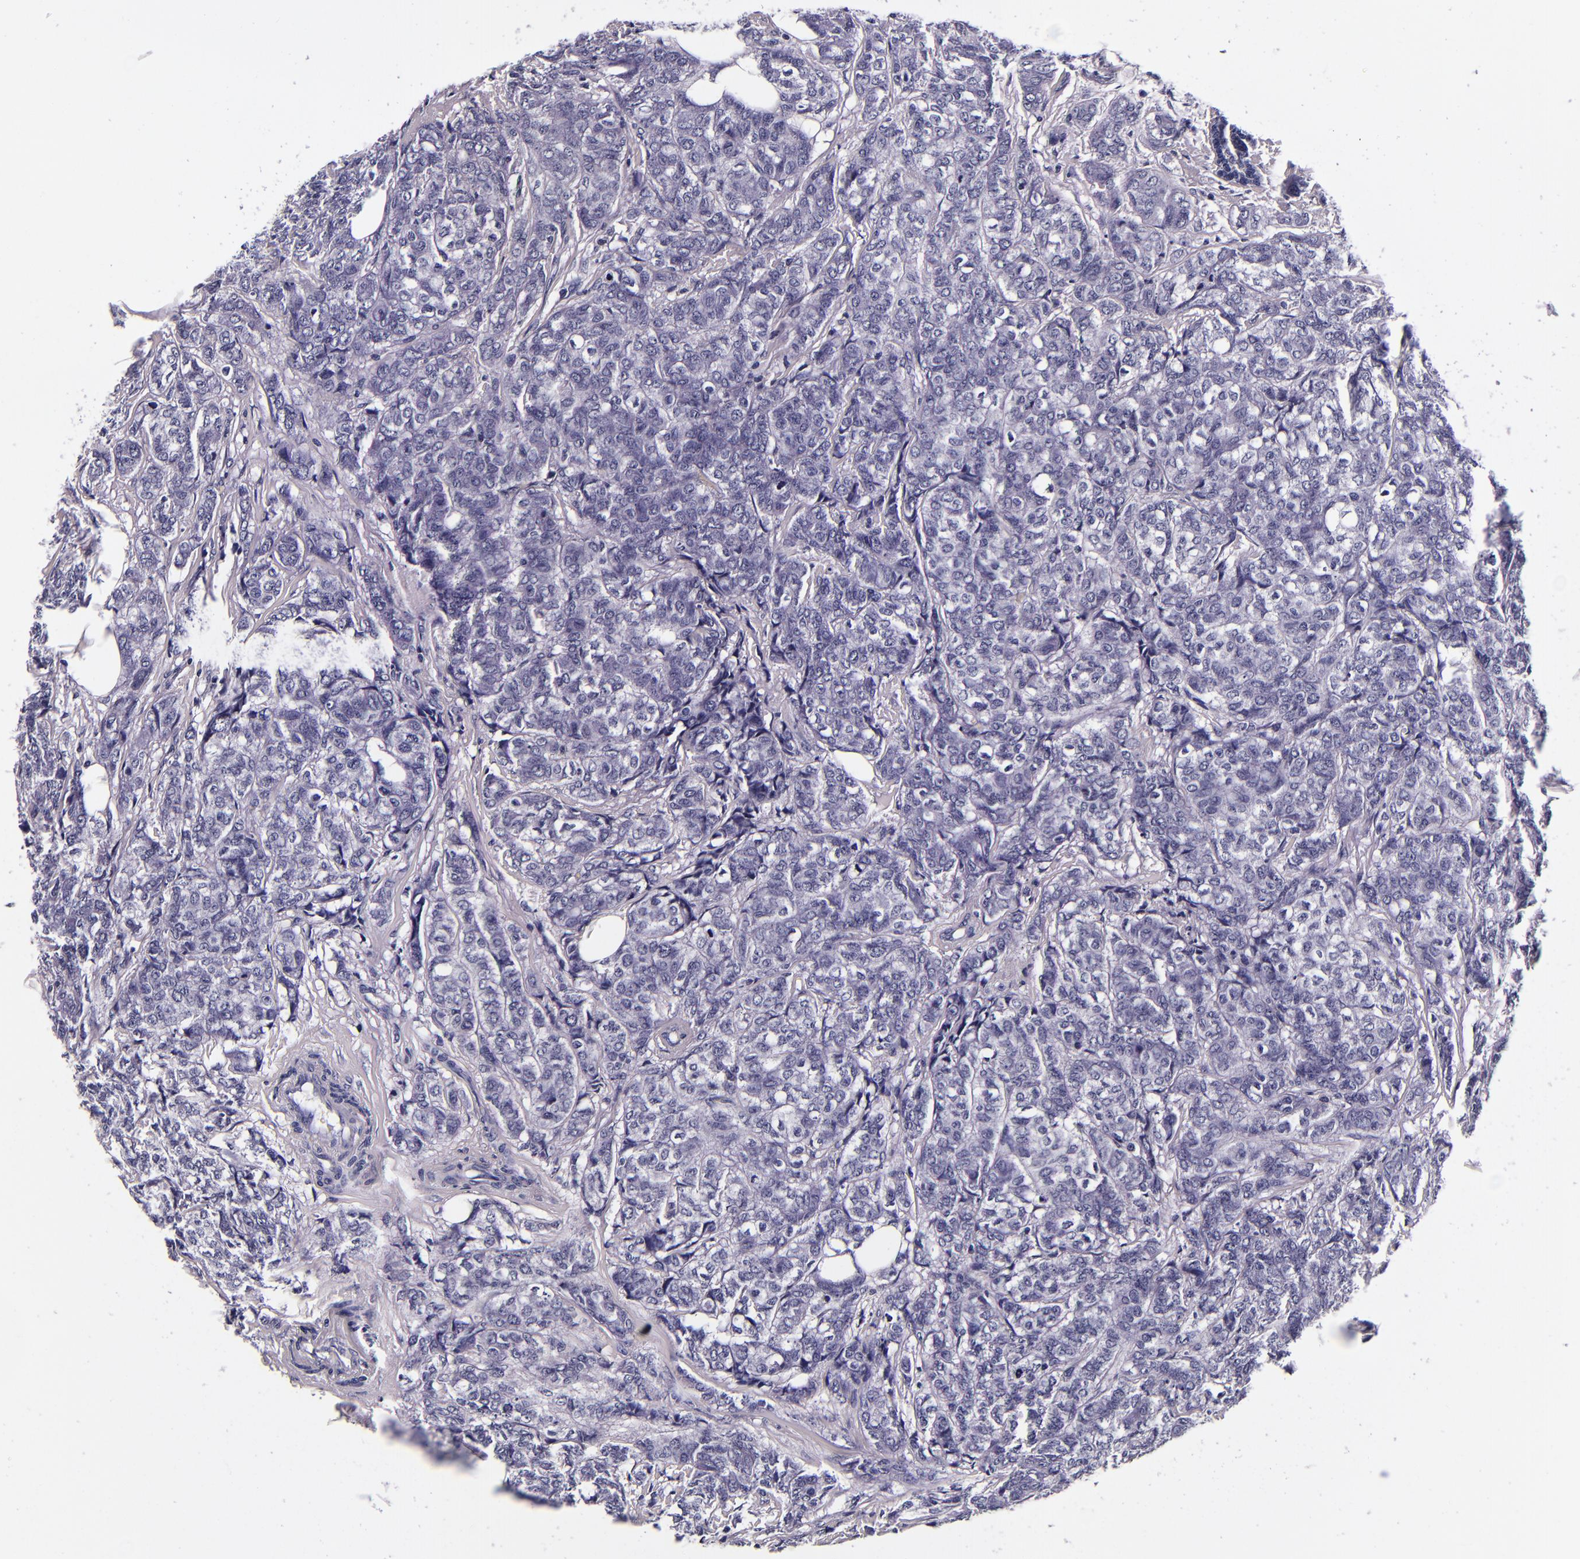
{"staining": {"intensity": "negative", "quantity": "none", "location": "none"}, "tissue": "breast cancer", "cell_type": "Tumor cells", "image_type": "cancer", "snomed": [{"axis": "morphology", "description": "Lobular carcinoma"}, {"axis": "topography", "description": "Breast"}], "caption": "A histopathology image of breast cancer stained for a protein shows no brown staining in tumor cells.", "gene": "FBN1", "patient": {"sex": "female", "age": 60}}